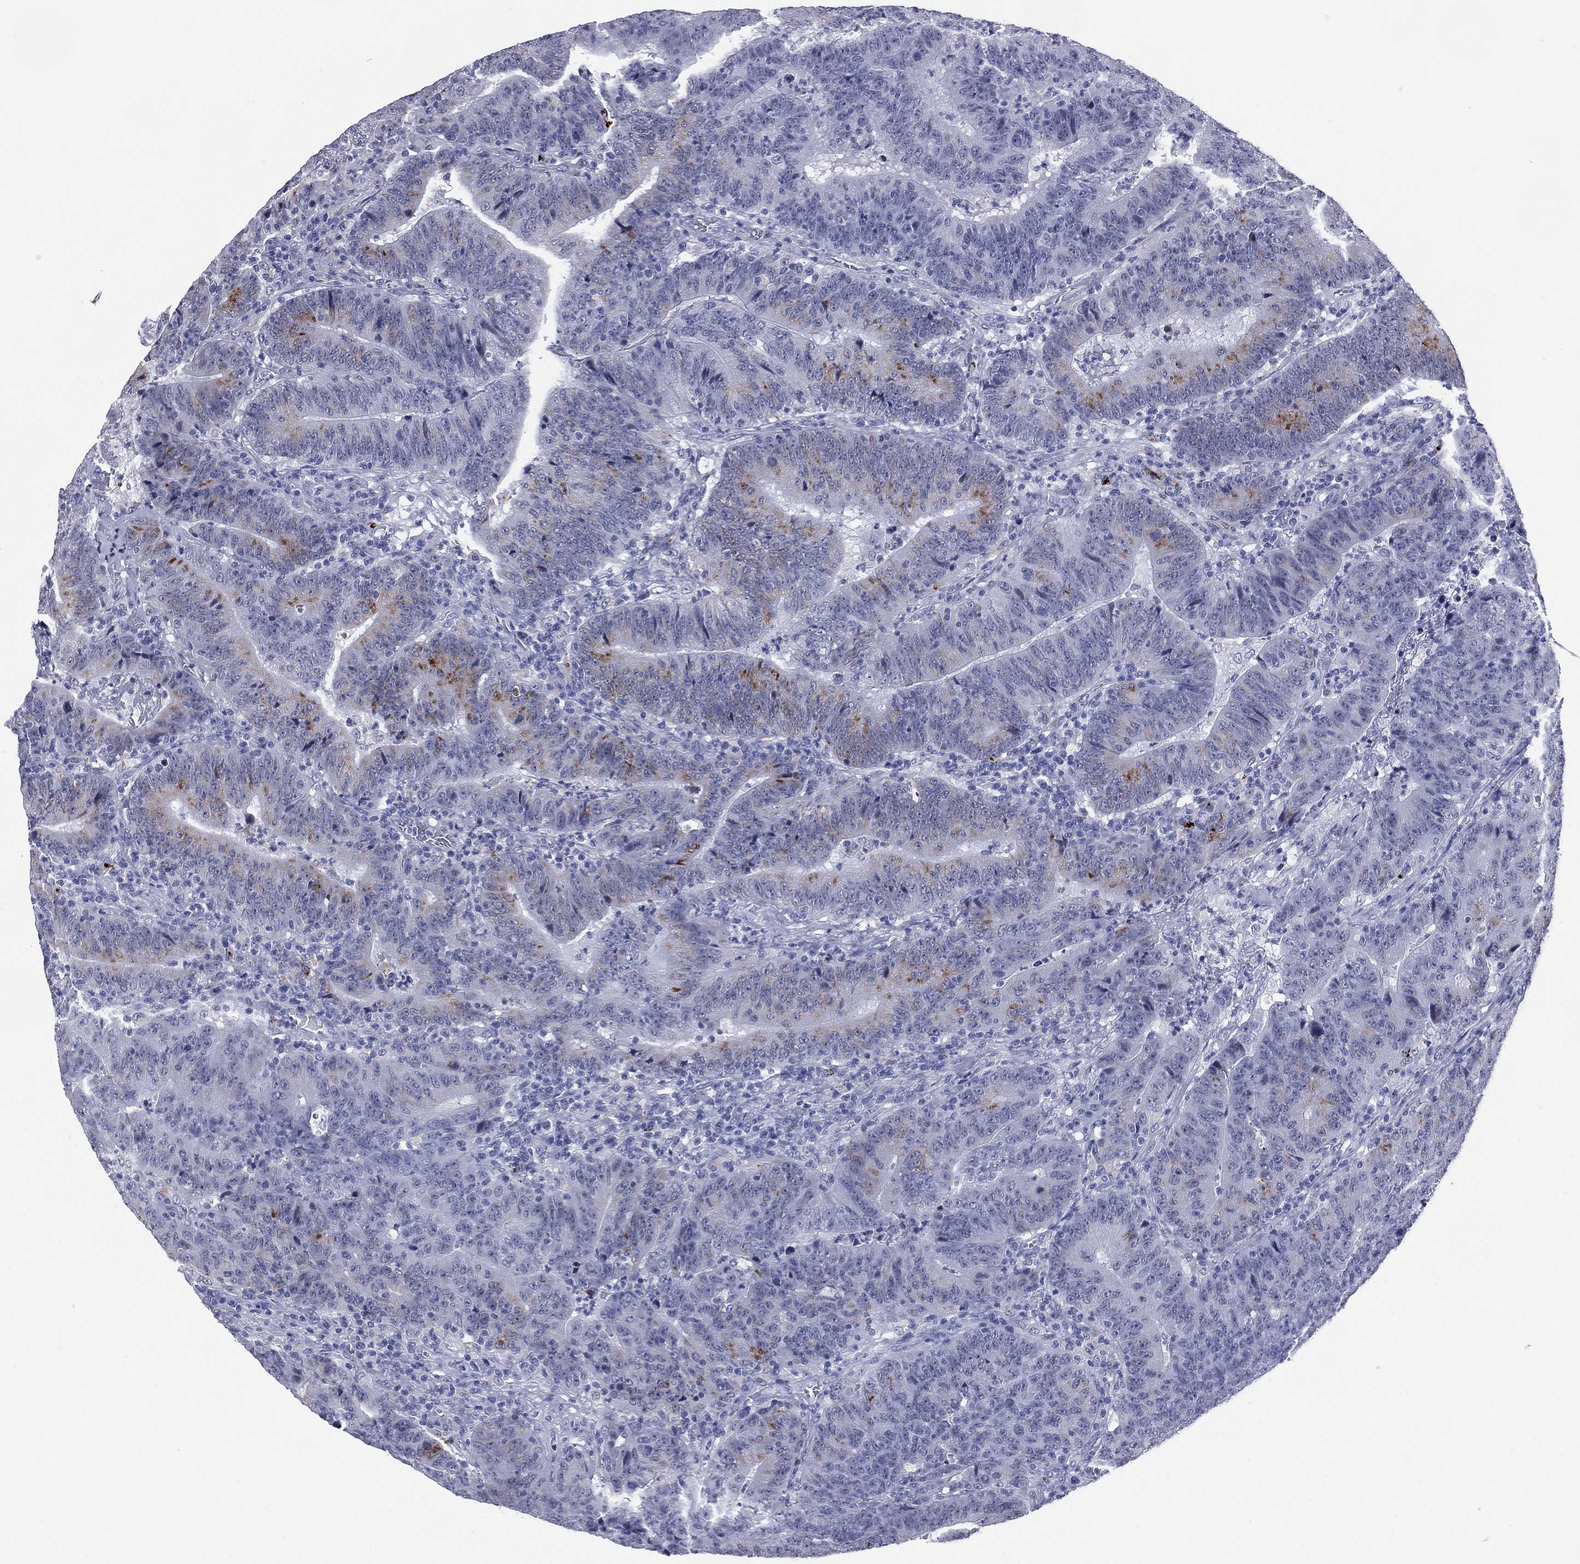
{"staining": {"intensity": "negative", "quantity": "none", "location": "none"}, "tissue": "colorectal cancer", "cell_type": "Tumor cells", "image_type": "cancer", "snomed": [{"axis": "morphology", "description": "Adenocarcinoma, NOS"}, {"axis": "topography", "description": "Colon"}], "caption": "This photomicrograph is of adenocarcinoma (colorectal) stained with immunohistochemistry (IHC) to label a protein in brown with the nuclei are counter-stained blue. There is no positivity in tumor cells.", "gene": "HLA-DOA", "patient": {"sex": "female", "age": 75}}